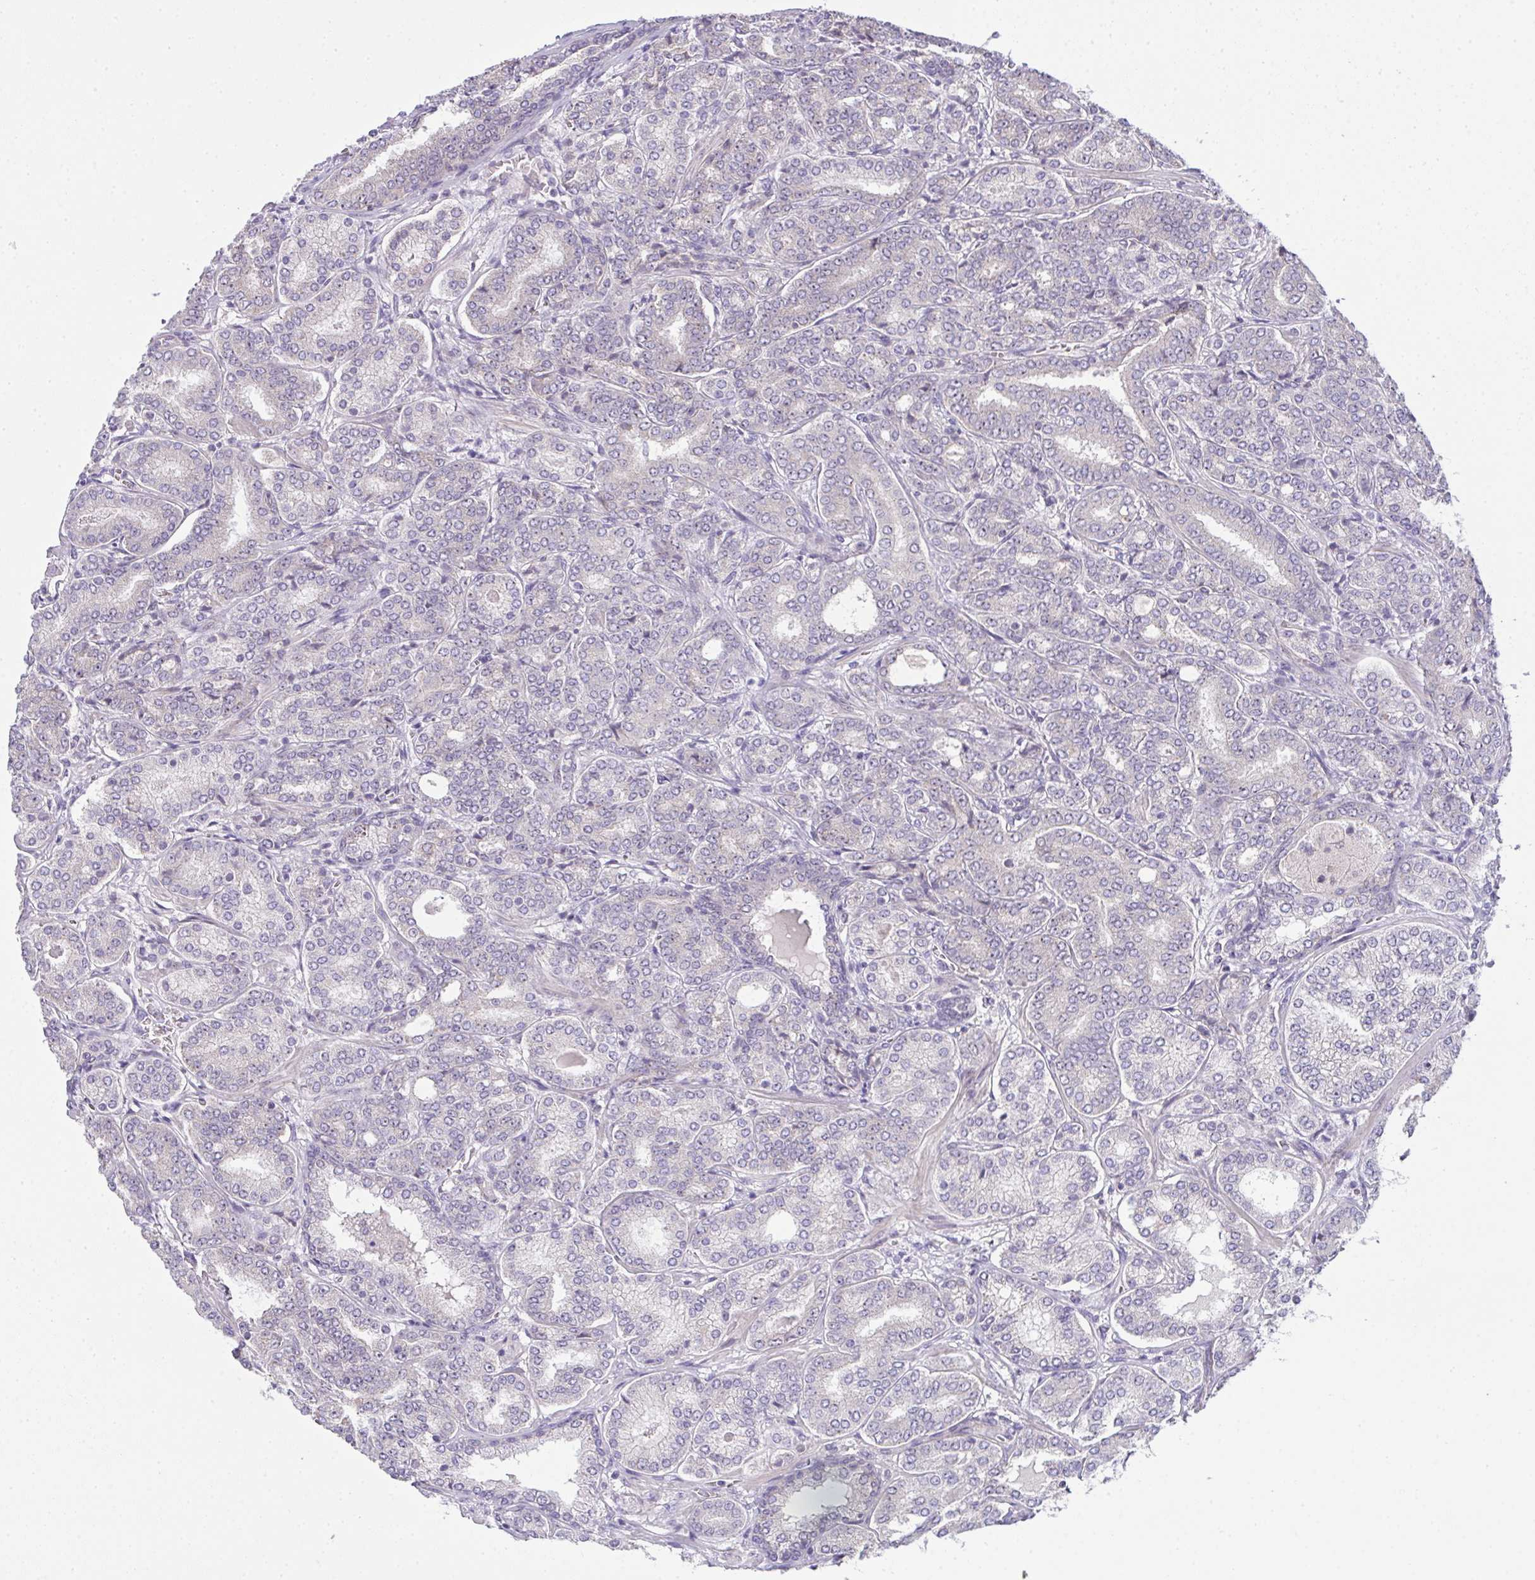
{"staining": {"intensity": "negative", "quantity": "none", "location": "none"}, "tissue": "prostate cancer", "cell_type": "Tumor cells", "image_type": "cancer", "snomed": [{"axis": "morphology", "description": "Adenocarcinoma, High grade"}, {"axis": "topography", "description": "Prostate"}], "caption": "An IHC photomicrograph of prostate cancer is shown. There is no staining in tumor cells of prostate cancer. (DAB (3,3'-diaminobenzidine) IHC with hematoxylin counter stain).", "gene": "NT5C1A", "patient": {"sex": "male", "age": 72}}